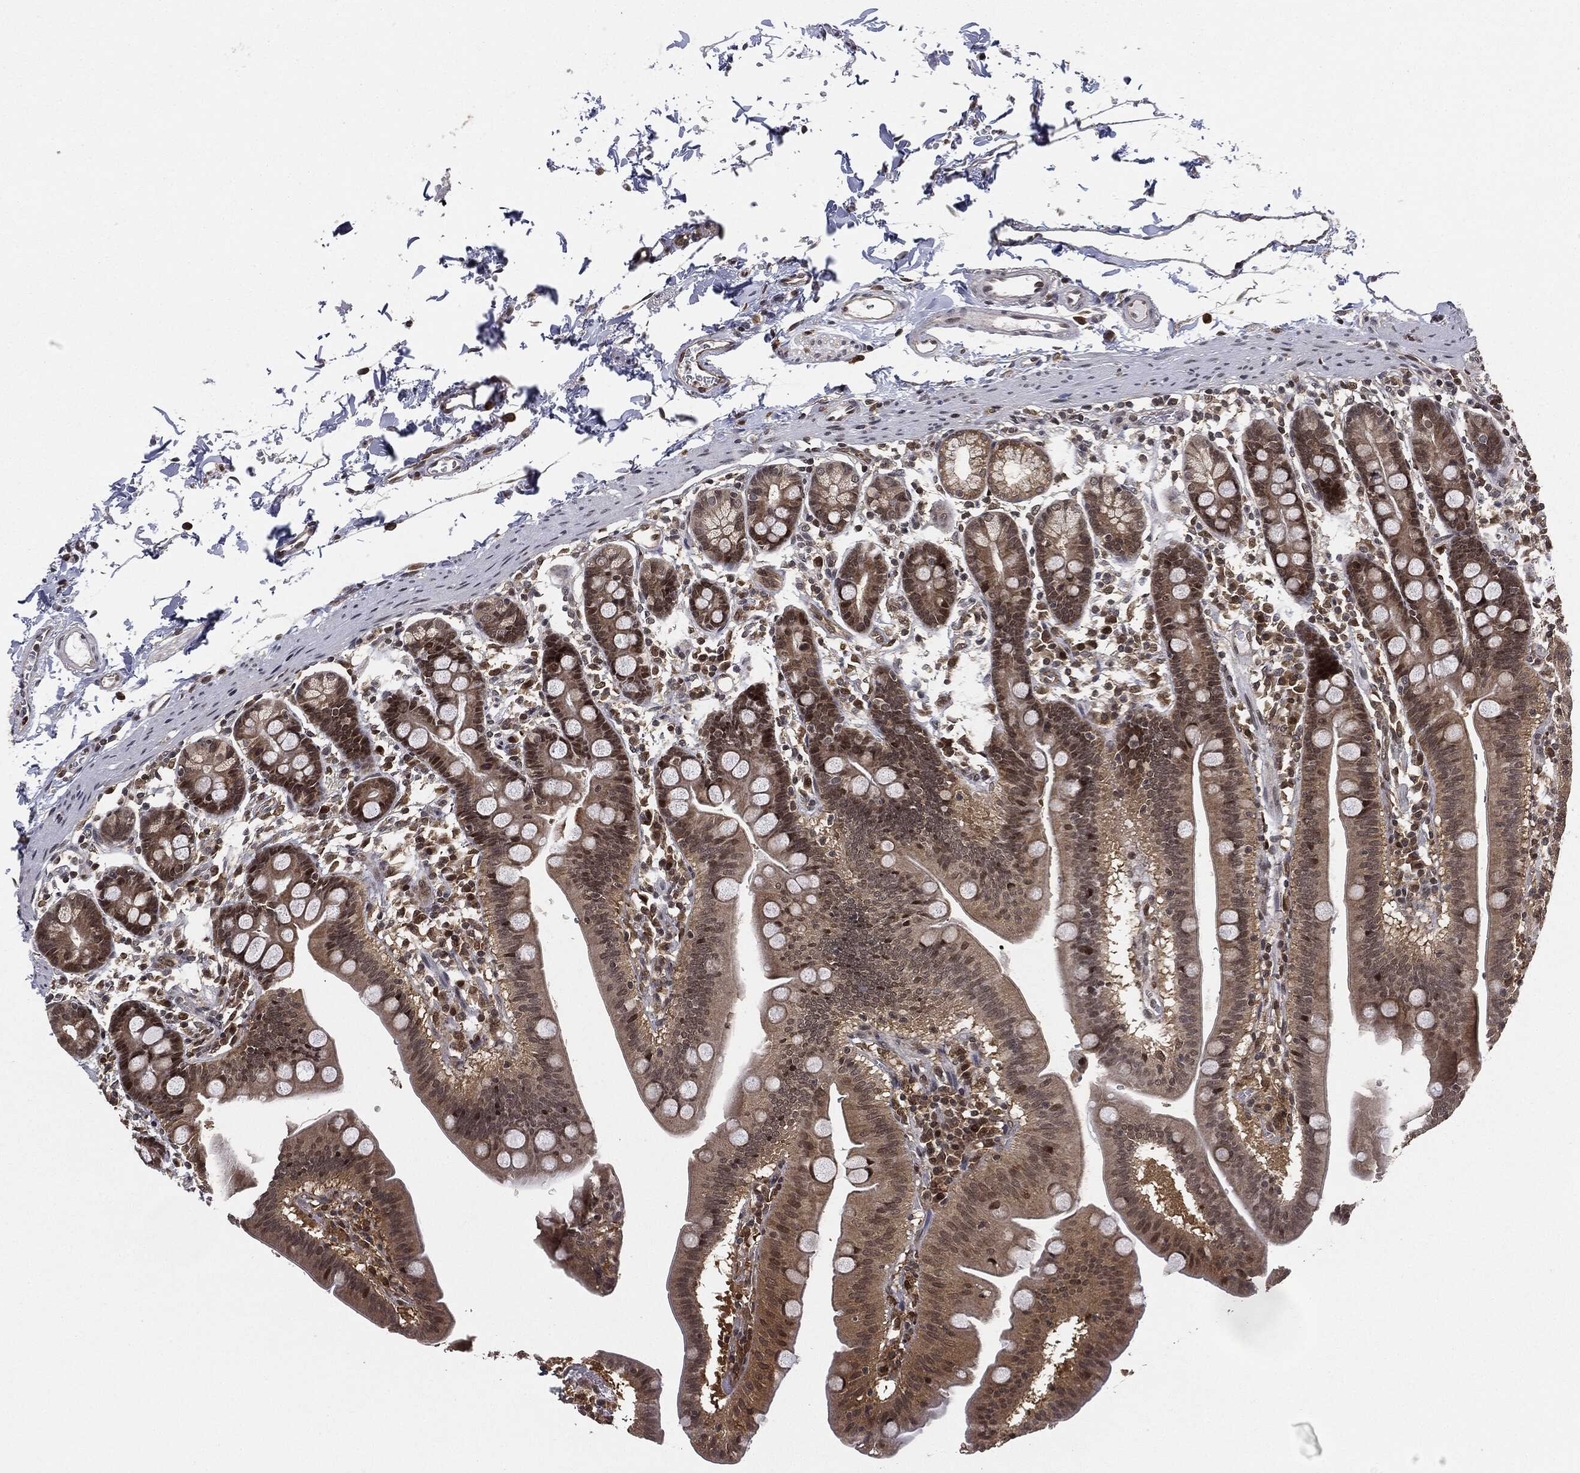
{"staining": {"intensity": "moderate", "quantity": "25%-75%", "location": "cytoplasmic/membranous,nuclear"}, "tissue": "duodenum", "cell_type": "Glandular cells", "image_type": "normal", "snomed": [{"axis": "morphology", "description": "Normal tissue, NOS"}, {"axis": "topography", "description": "Duodenum"}], "caption": "Approximately 25%-75% of glandular cells in unremarkable human duodenum display moderate cytoplasmic/membranous,nuclear protein positivity as visualized by brown immunohistochemical staining.", "gene": "TBC1D22A", "patient": {"sex": "male", "age": 59}}